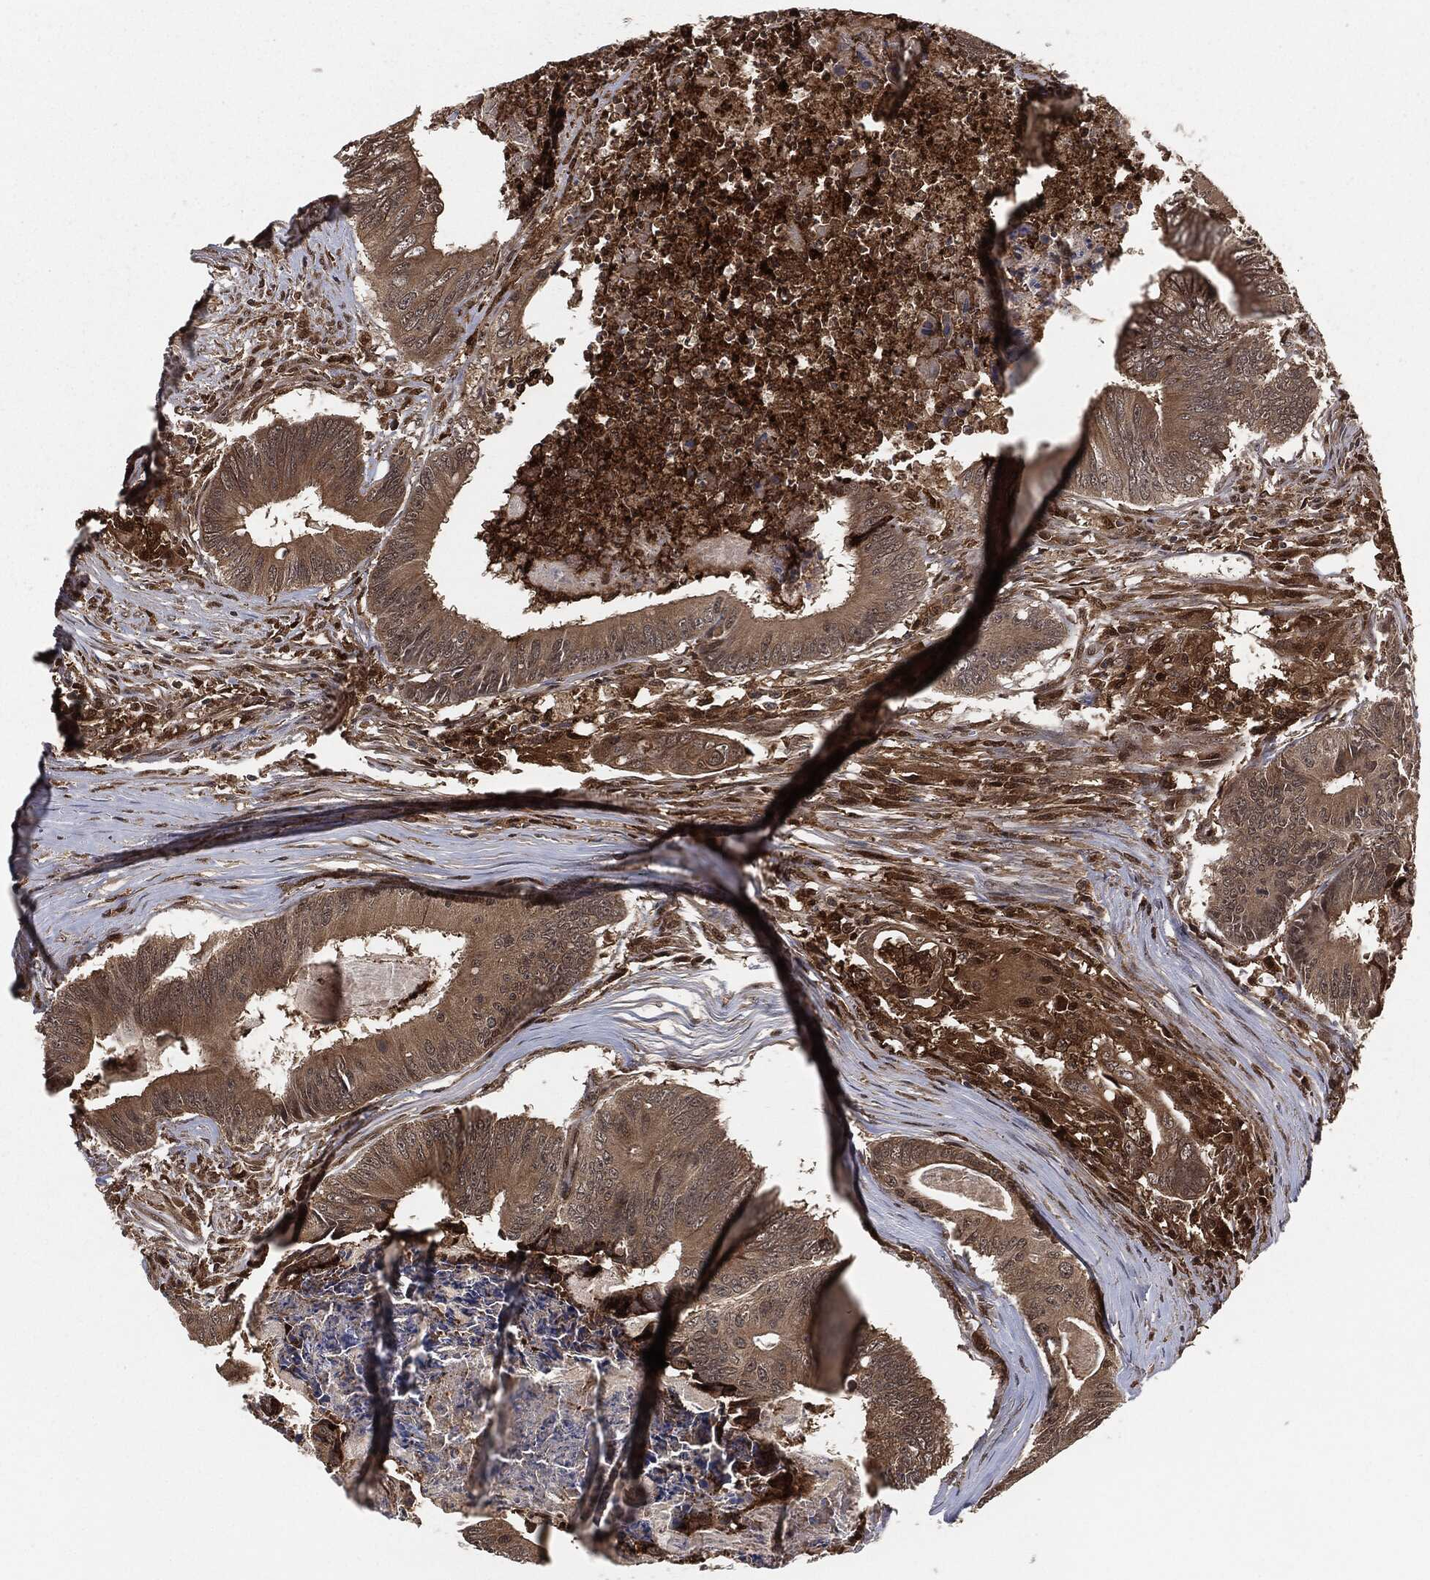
{"staining": {"intensity": "moderate", "quantity": ">75%", "location": "cytoplasmic/membranous"}, "tissue": "colorectal cancer", "cell_type": "Tumor cells", "image_type": "cancer", "snomed": [{"axis": "morphology", "description": "Adenocarcinoma, NOS"}, {"axis": "topography", "description": "Colon"}], "caption": "There is medium levels of moderate cytoplasmic/membranous positivity in tumor cells of colorectal cancer, as demonstrated by immunohistochemical staining (brown color).", "gene": "CAPRIN2", "patient": {"sex": "male", "age": 84}}